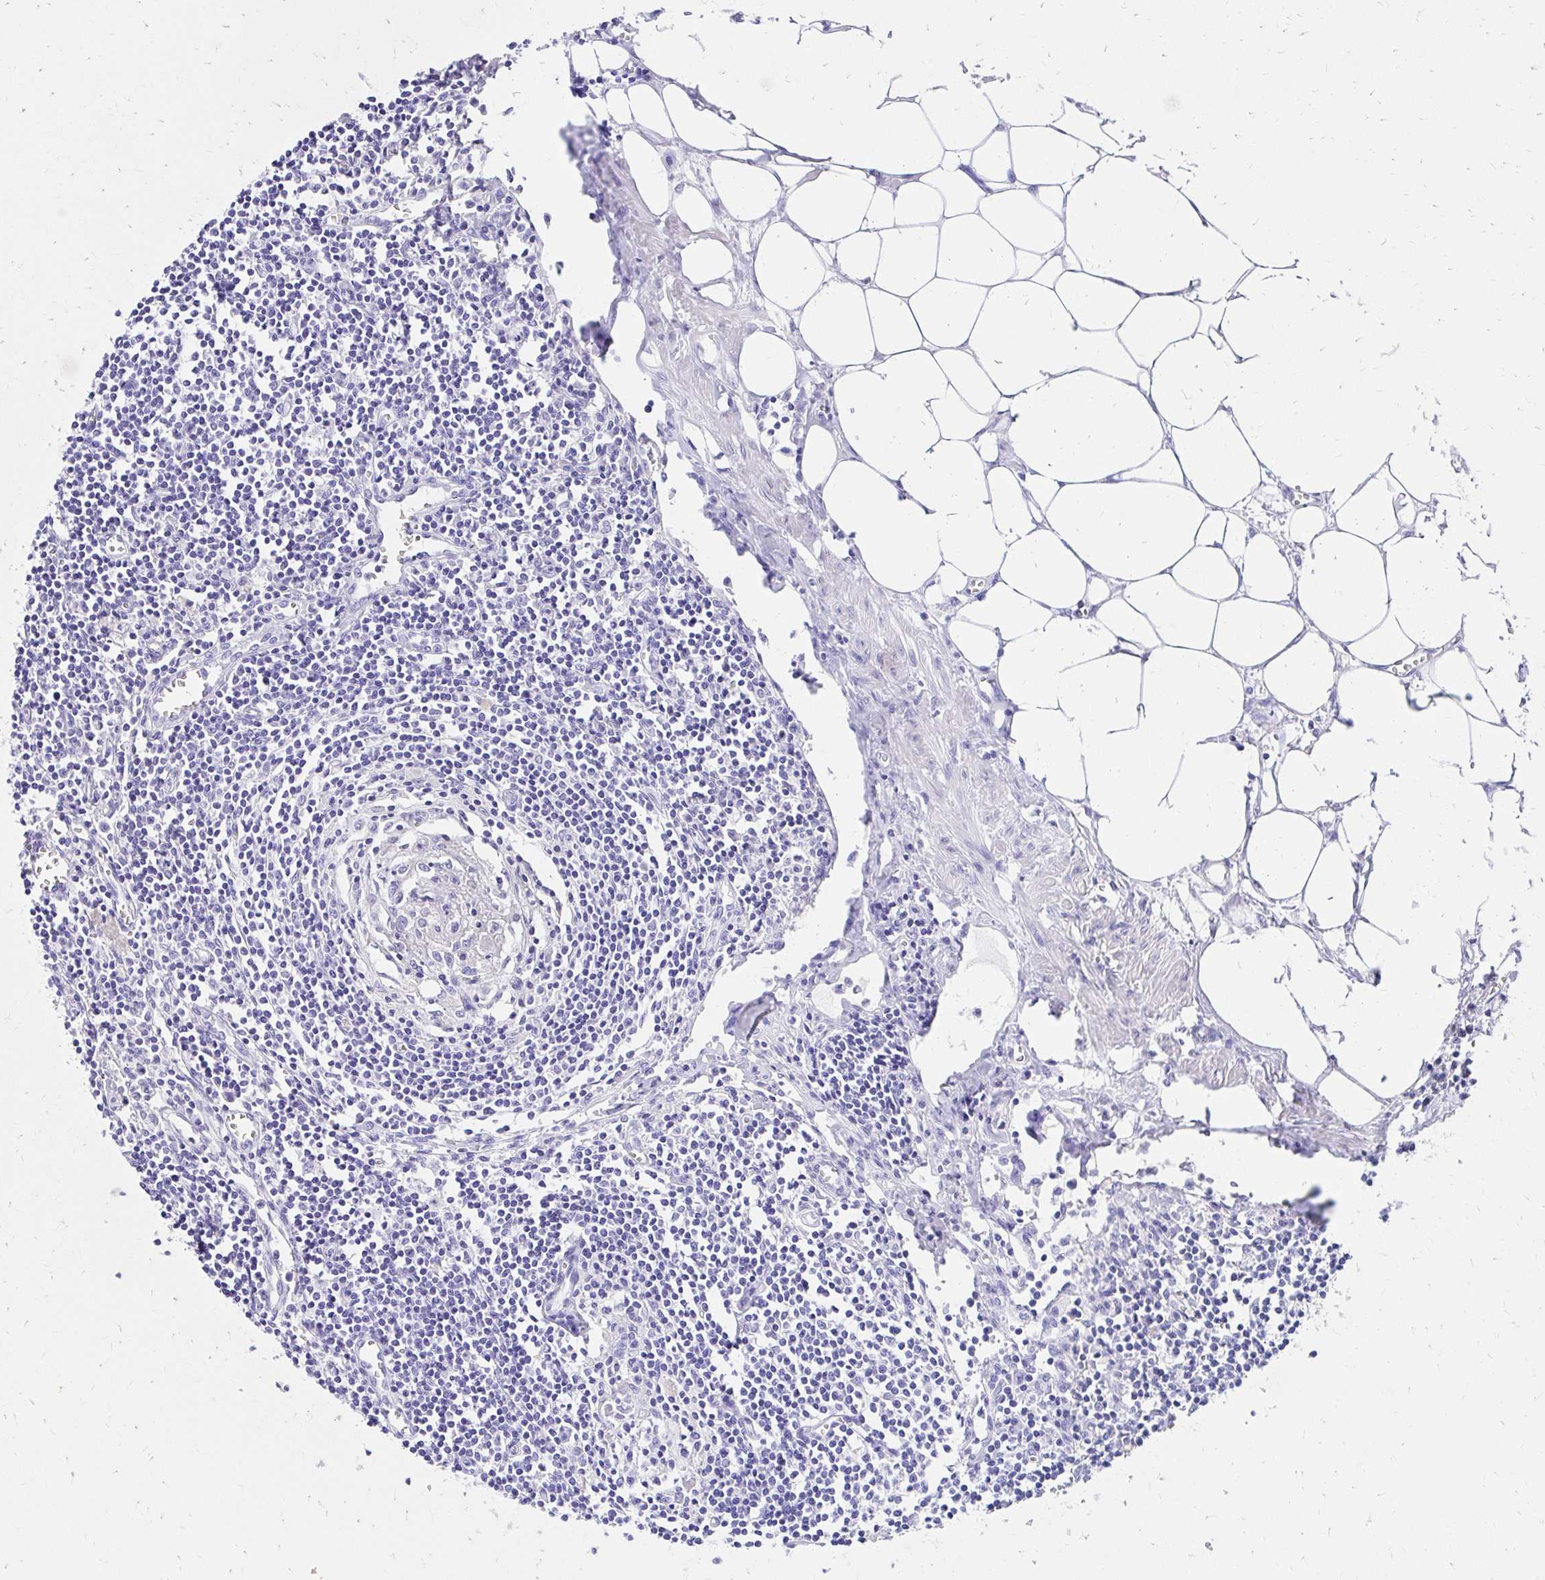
{"staining": {"intensity": "negative", "quantity": "none", "location": "none"}, "tissue": "lymph node", "cell_type": "Germinal center cells", "image_type": "normal", "snomed": [{"axis": "morphology", "description": "Normal tissue, NOS"}, {"axis": "topography", "description": "Lymph node"}], "caption": "IHC of unremarkable human lymph node demonstrates no staining in germinal center cells.", "gene": "S100G", "patient": {"sex": "male", "age": 66}}